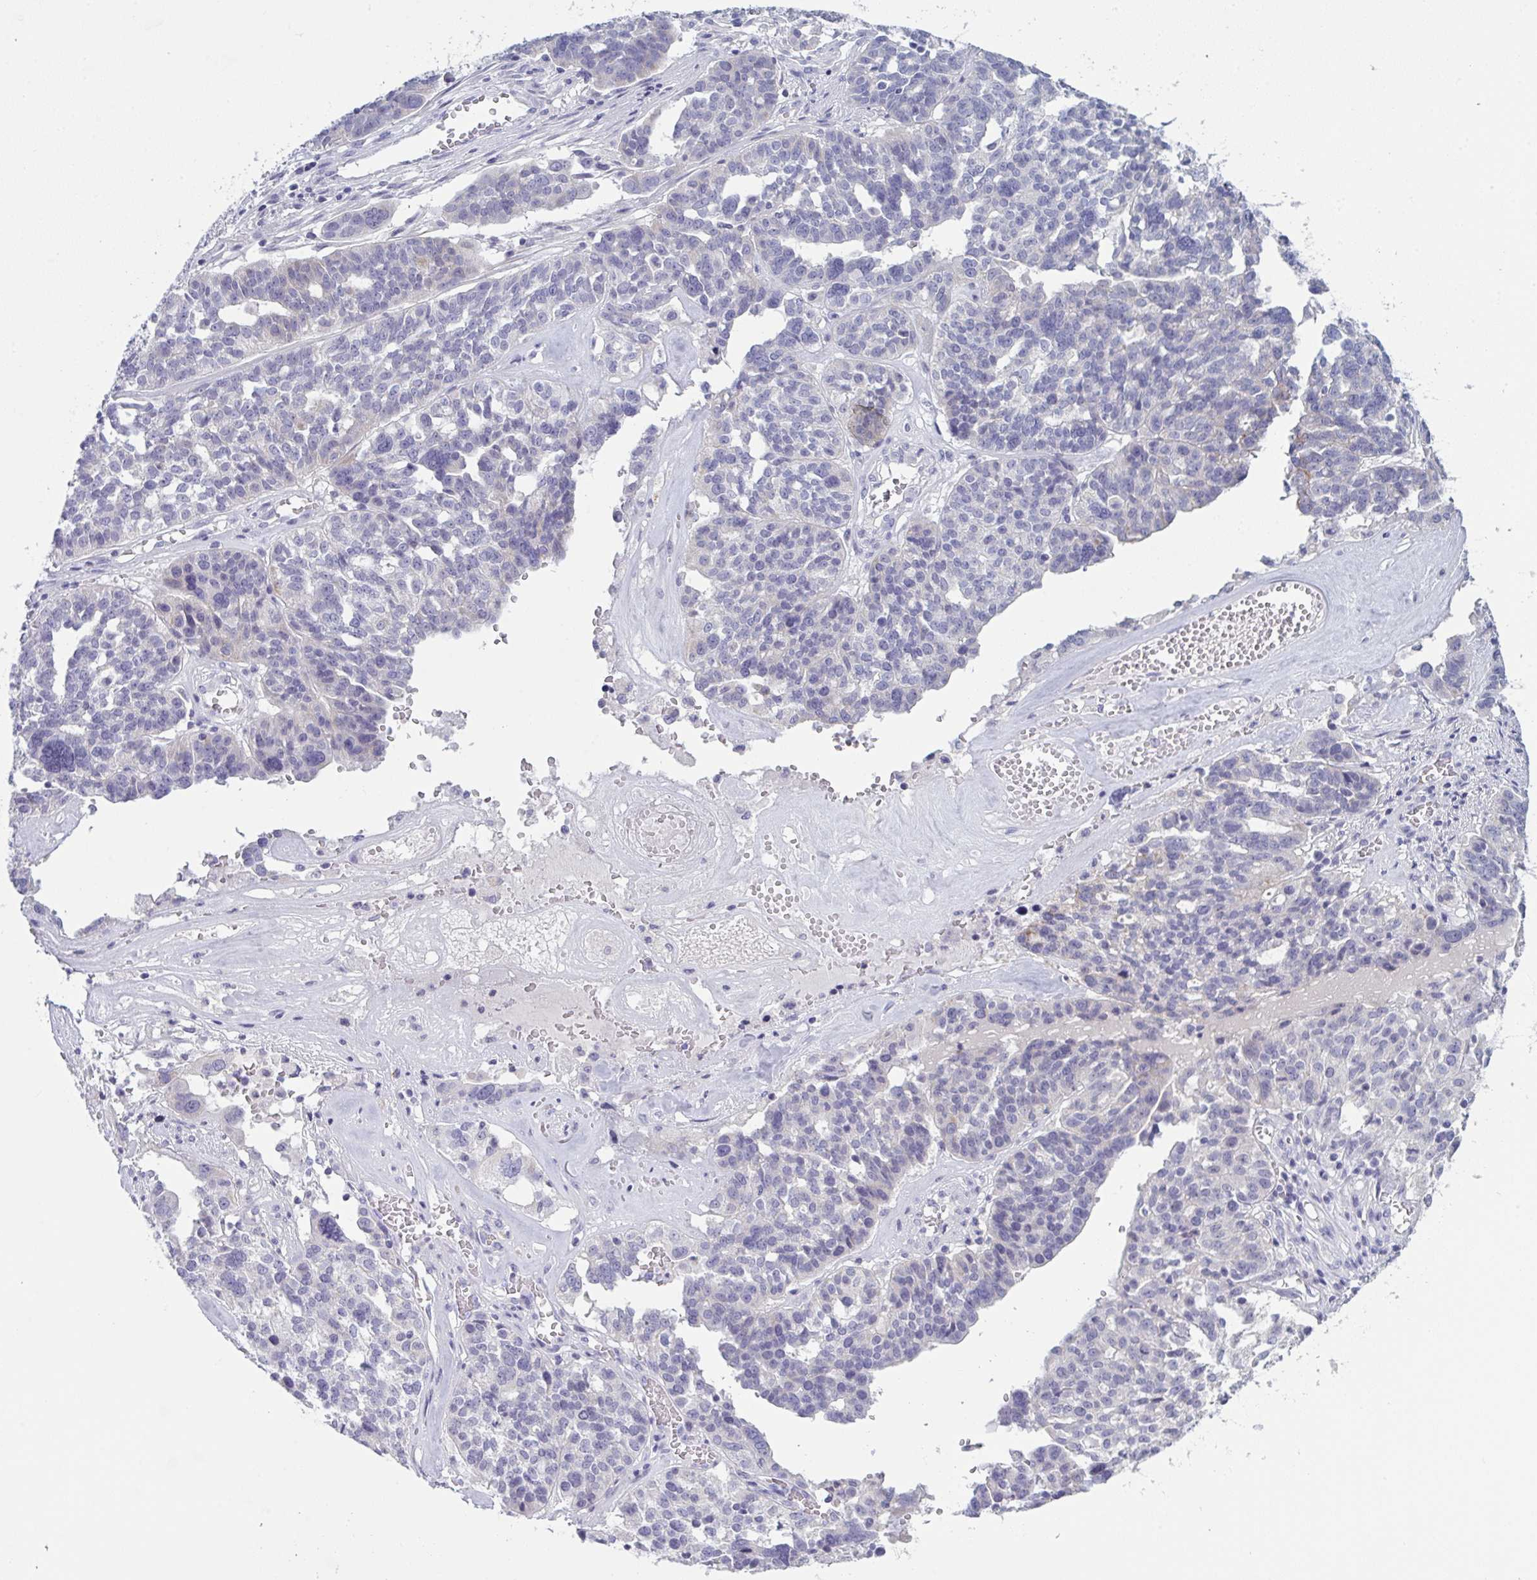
{"staining": {"intensity": "negative", "quantity": "none", "location": "none"}, "tissue": "ovarian cancer", "cell_type": "Tumor cells", "image_type": "cancer", "snomed": [{"axis": "morphology", "description": "Cystadenocarcinoma, serous, NOS"}, {"axis": "topography", "description": "Ovary"}], "caption": "The immunohistochemistry micrograph has no significant positivity in tumor cells of serous cystadenocarcinoma (ovarian) tissue.", "gene": "TENT5D", "patient": {"sex": "female", "age": 59}}